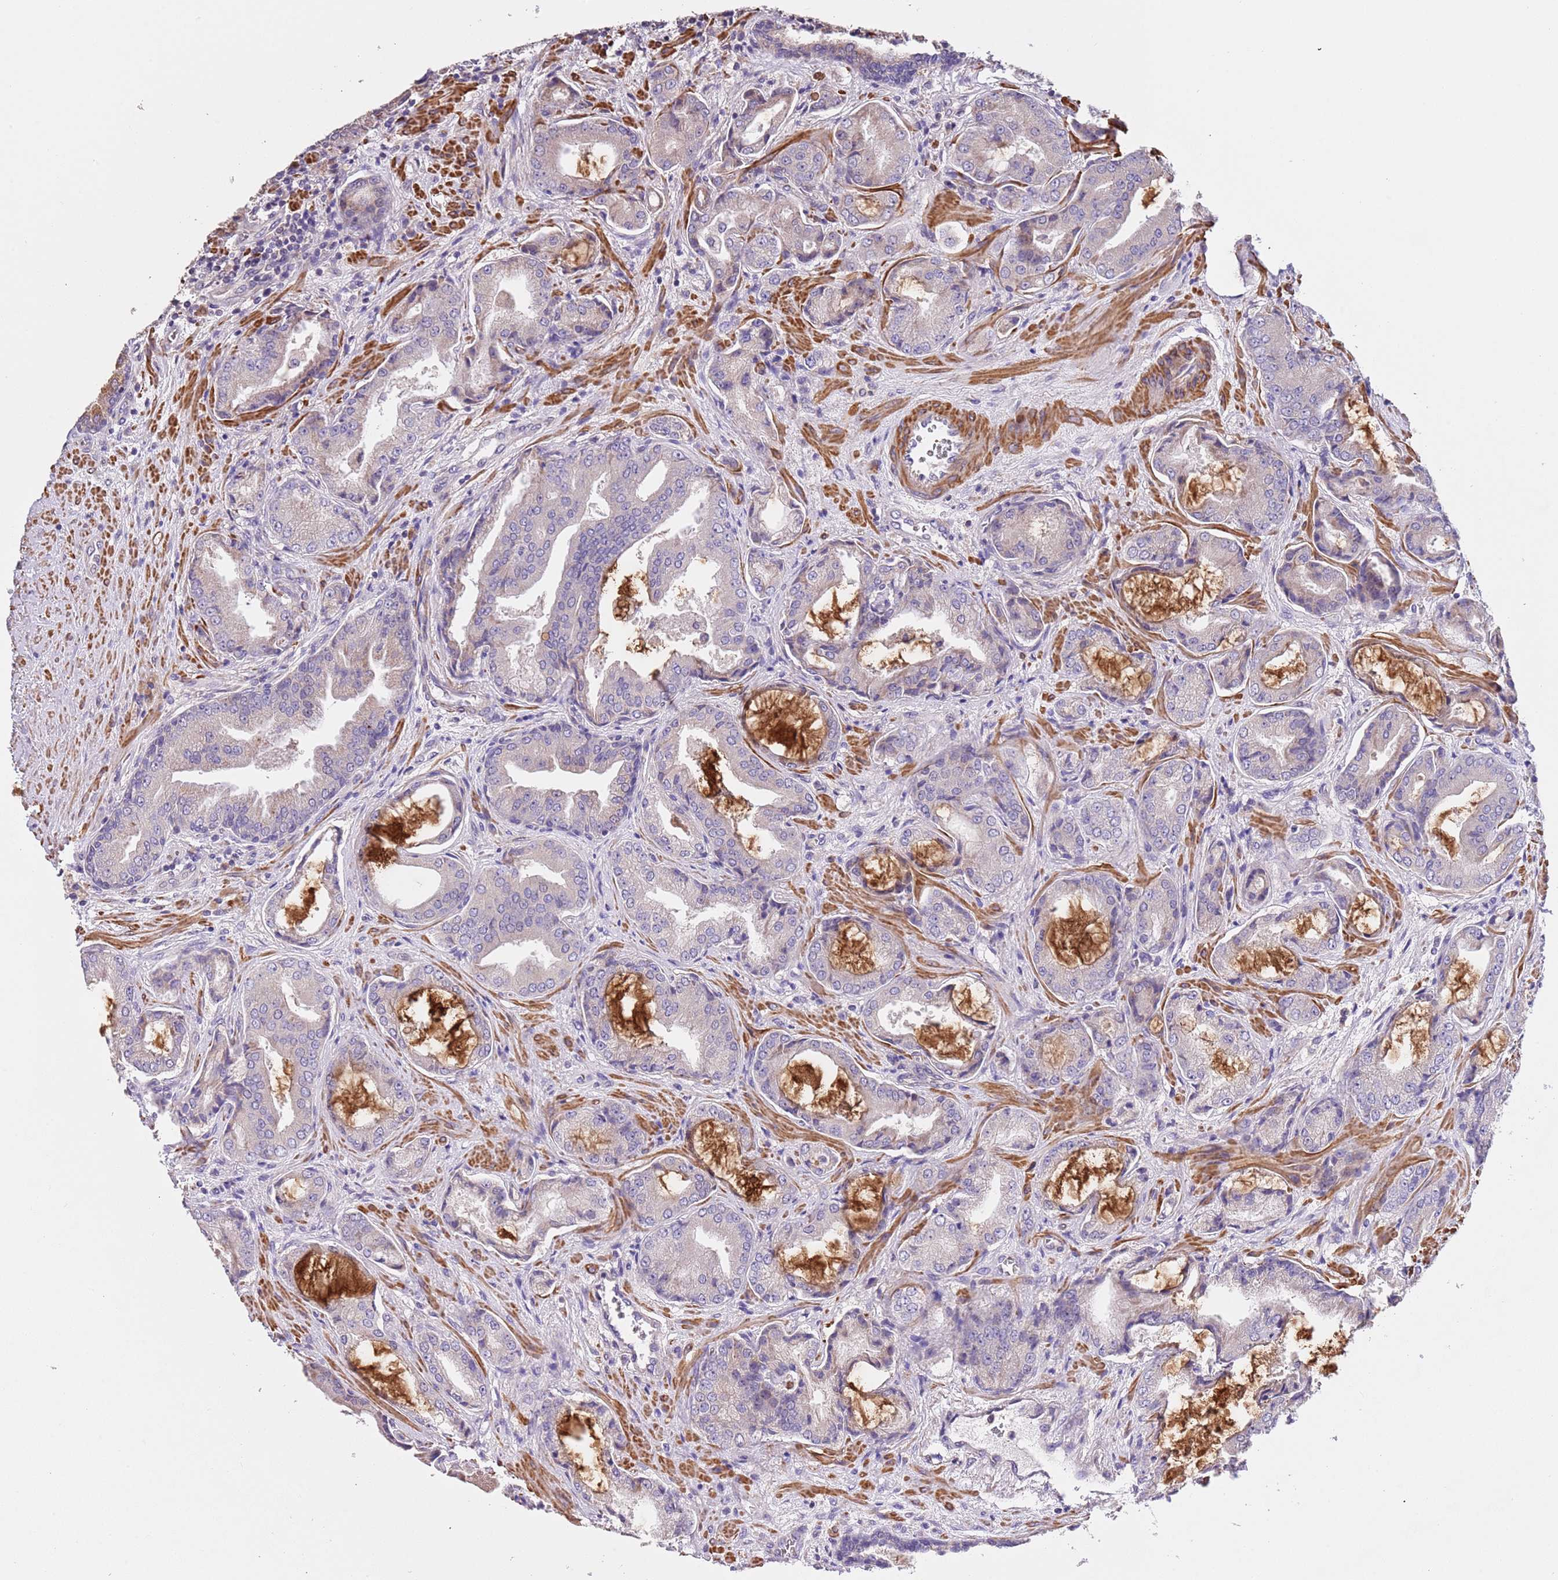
{"staining": {"intensity": "negative", "quantity": "none", "location": "none"}, "tissue": "prostate cancer", "cell_type": "Tumor cells", "image_type": "cancer", "snomed": [{"axis": "morphology", "description": "Adenocarcinoma, High grade"}, {"axis": "topography", "description": "Prostate"}], "caption": "Prostate cancer was stained to show a protein in brown. There is no significant staining in tumor cells.", "gene": "PIGA", "patient": {"sex": "male", "age": 68}}